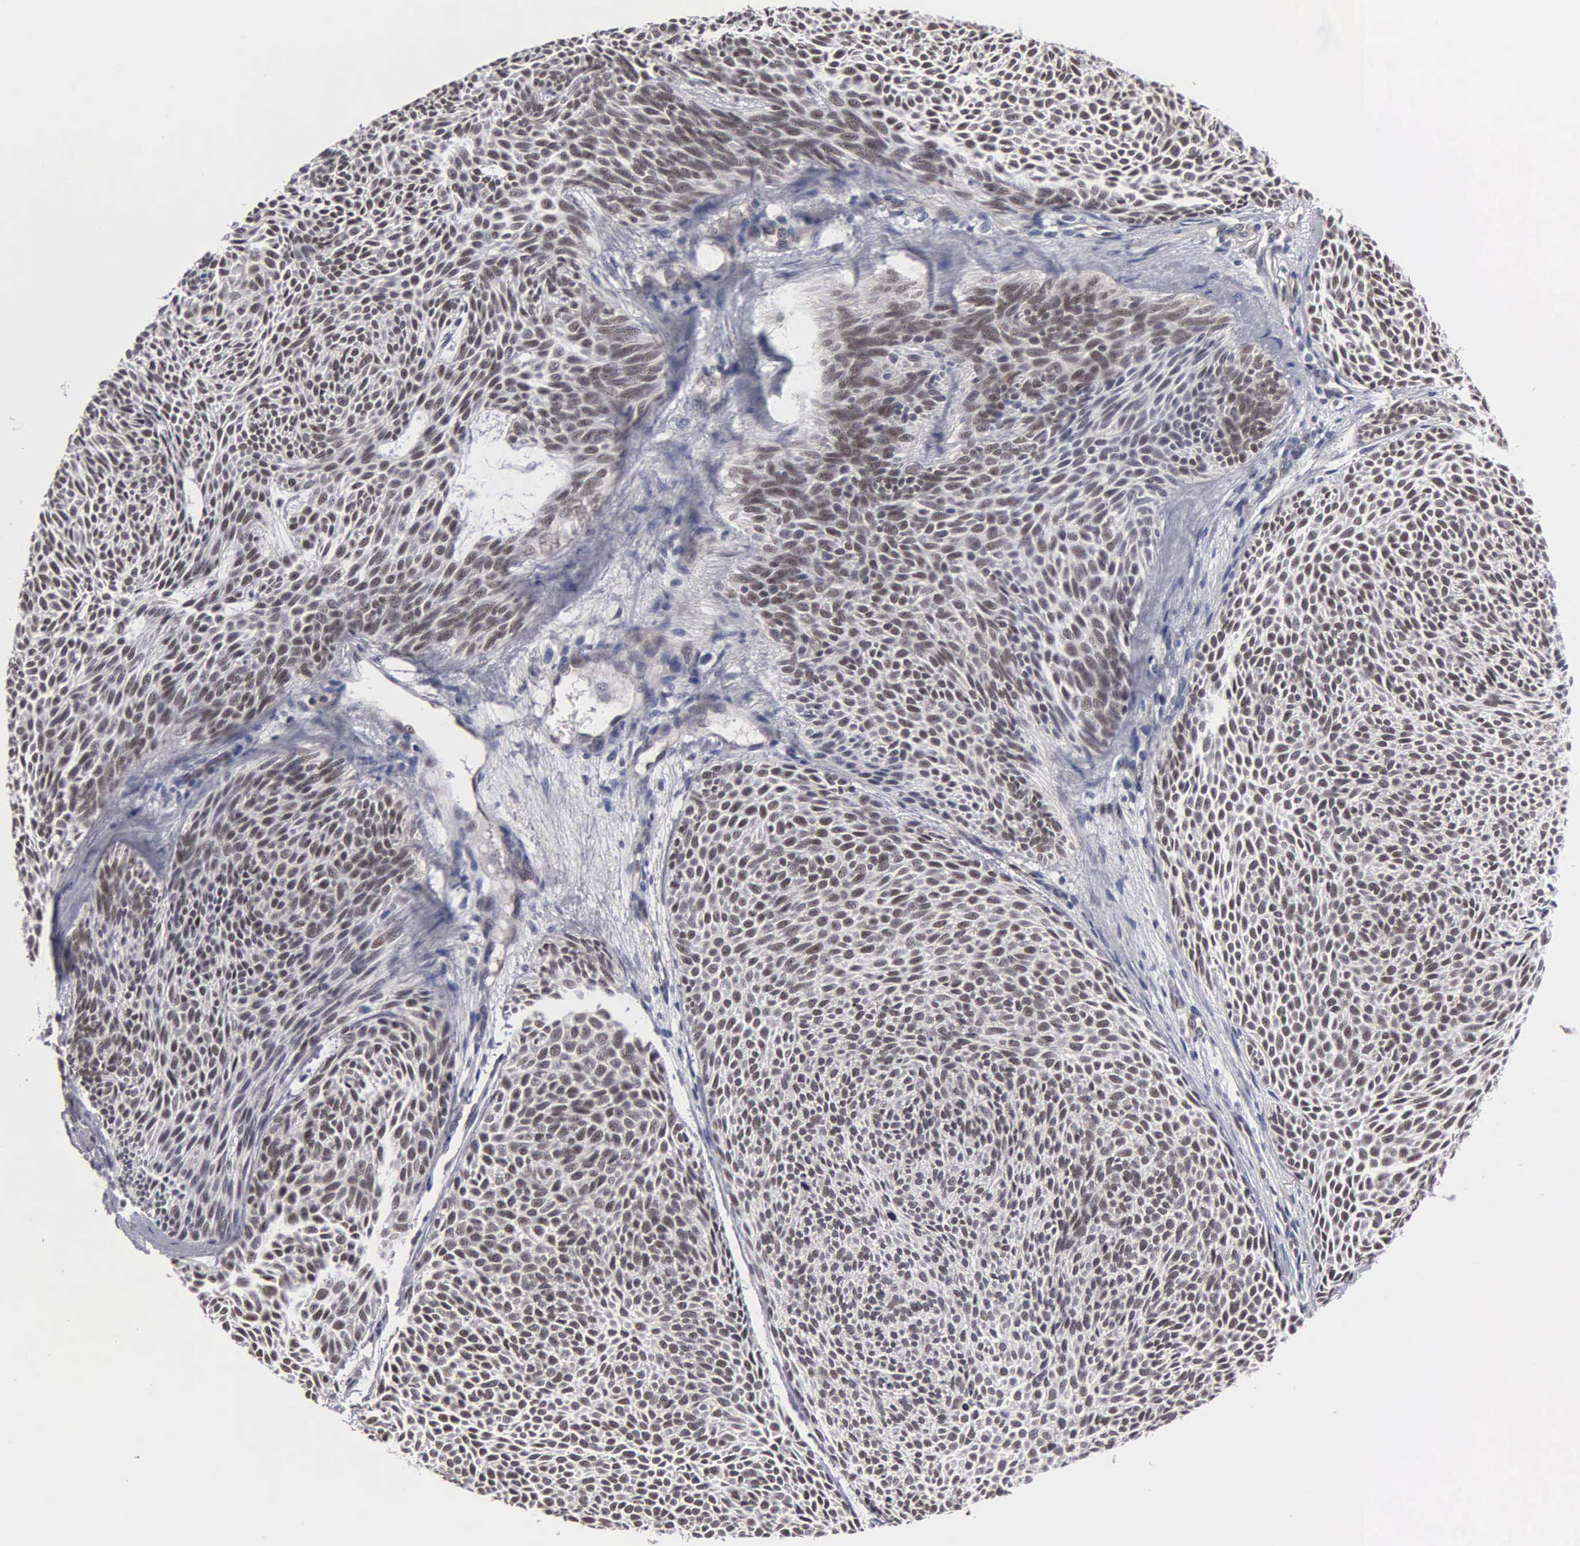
{"staining": {"intensity": "weak", "quantity": ">75%", "location": "nuclear"}, "tissue": "skin cancer", "cell_type": "Tumor cells", "image_type": "cancer", "snomed": [{"axis": "morphology", "description": "Basal cell carcinoma"}, {"axis": "topography", "description": "Skin"}], "caption": "Protein expression analysis of human basal cell carcinoma (skin) reveals weak nuclear expression in approximately >75% of tumor cells. Immunohistochemistry (ihc) stains the protein of interest in brown and the nuclei are stained blue.", "gene": "ZBTB33", "patient": {"sex": "male", "age": 84}}